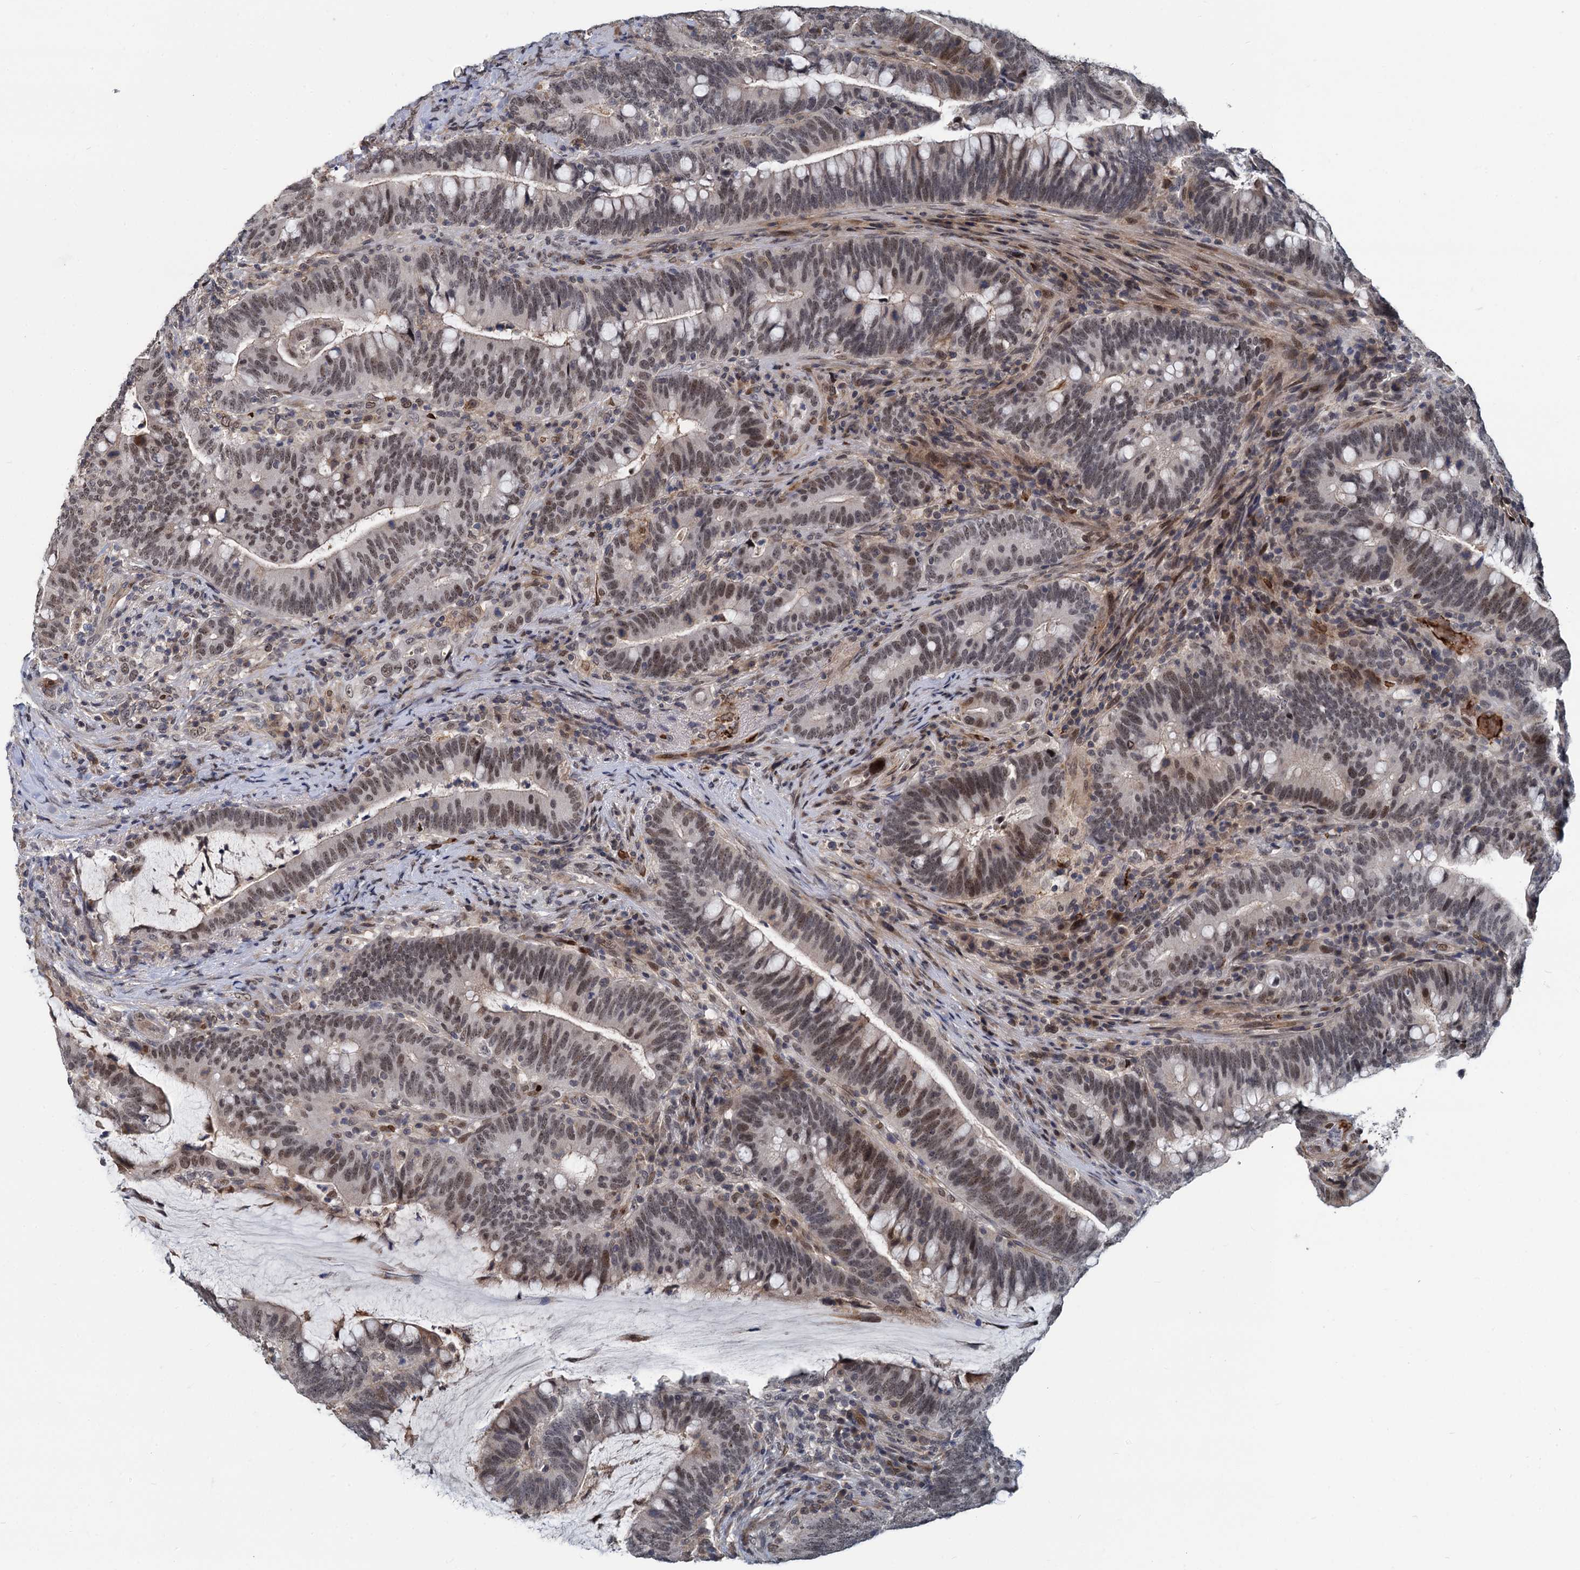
{"staining": {"intensity": "moderate", "quantity": ">75%", "location": "nuclear"}, "tissue": "colorectal cancer", "cell_type": "Tumor cells", "image_type": "cancer", "snomed": [{"axis": "morphology", "description": "Adenocarcinoma, NOS"}, {"axis": "topography", "description": "Colon"}], "caption": "Colorectal adenocarcinoma stained for a protein exhibits moderate nuclear positivity in tumor cells.", "gene": "FANCI", "patient": {"sex": "female", "age": 66}}